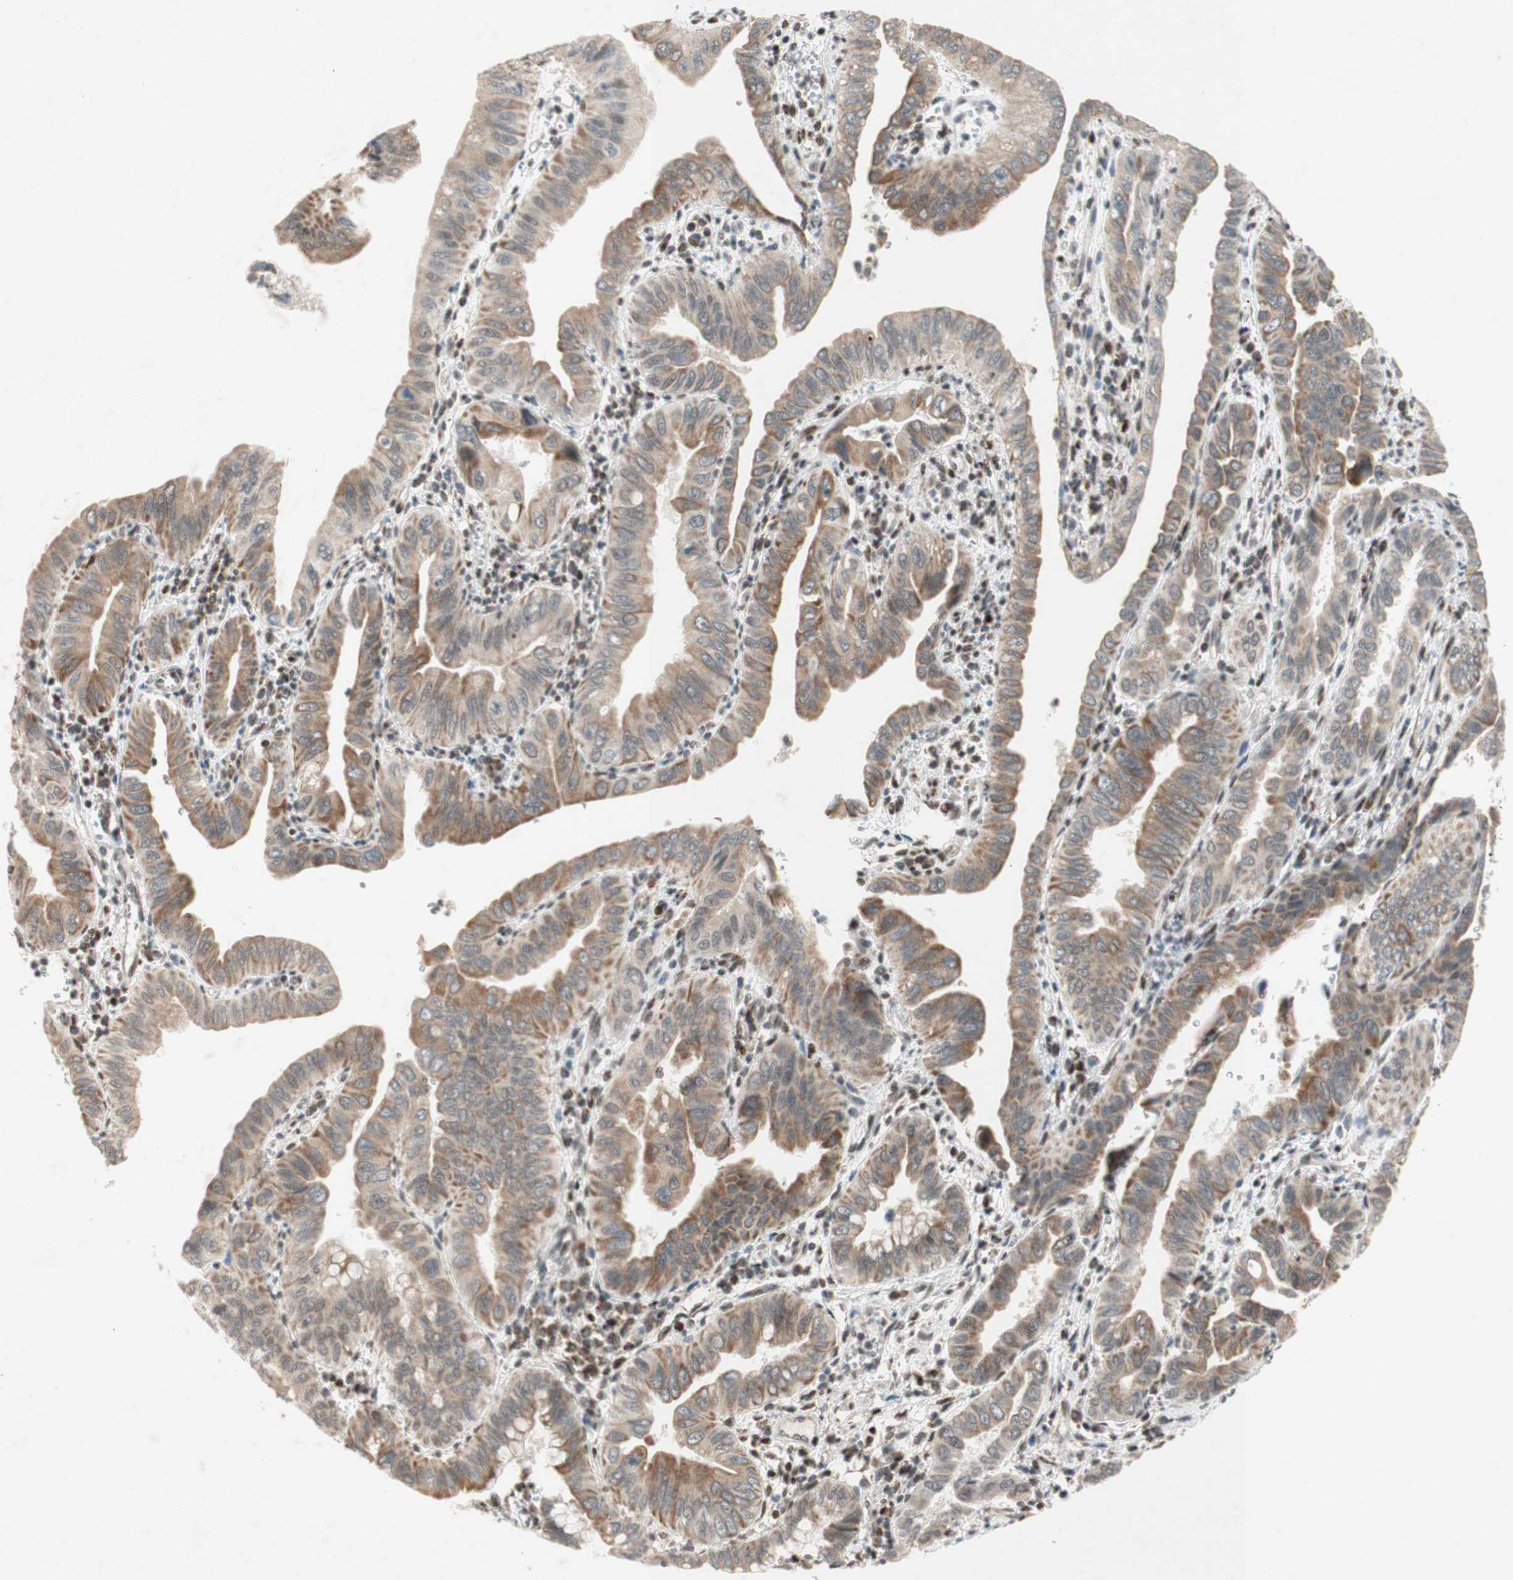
{"staining": {"intensity": "weak", "quantity": ">75%", "location": "cytoplasmic/membranous"}, "tissue": "pancreatic cancer", "cell_type": "Tumor cells", "image_type": "cancer", "snomed": [{"axis": "morphology", "description": "Normal tissue, NOS"}, {"axis": "topography", "description": "Lymph node"}], "caption": "Immunohistochemical staining of human pancreatic cancer demonstrates low levels of weak cytoplasmic/membranous protein positivity in about >75% of tumor cells. The staining was performed using DAB (3,3'-diaminobenzidine), with brown indicating positive protein expression. Nuclei are stained blue with hematoxylin.", "gene": "DNMT3A", "patient": {"sex": "male", "age": 50}}